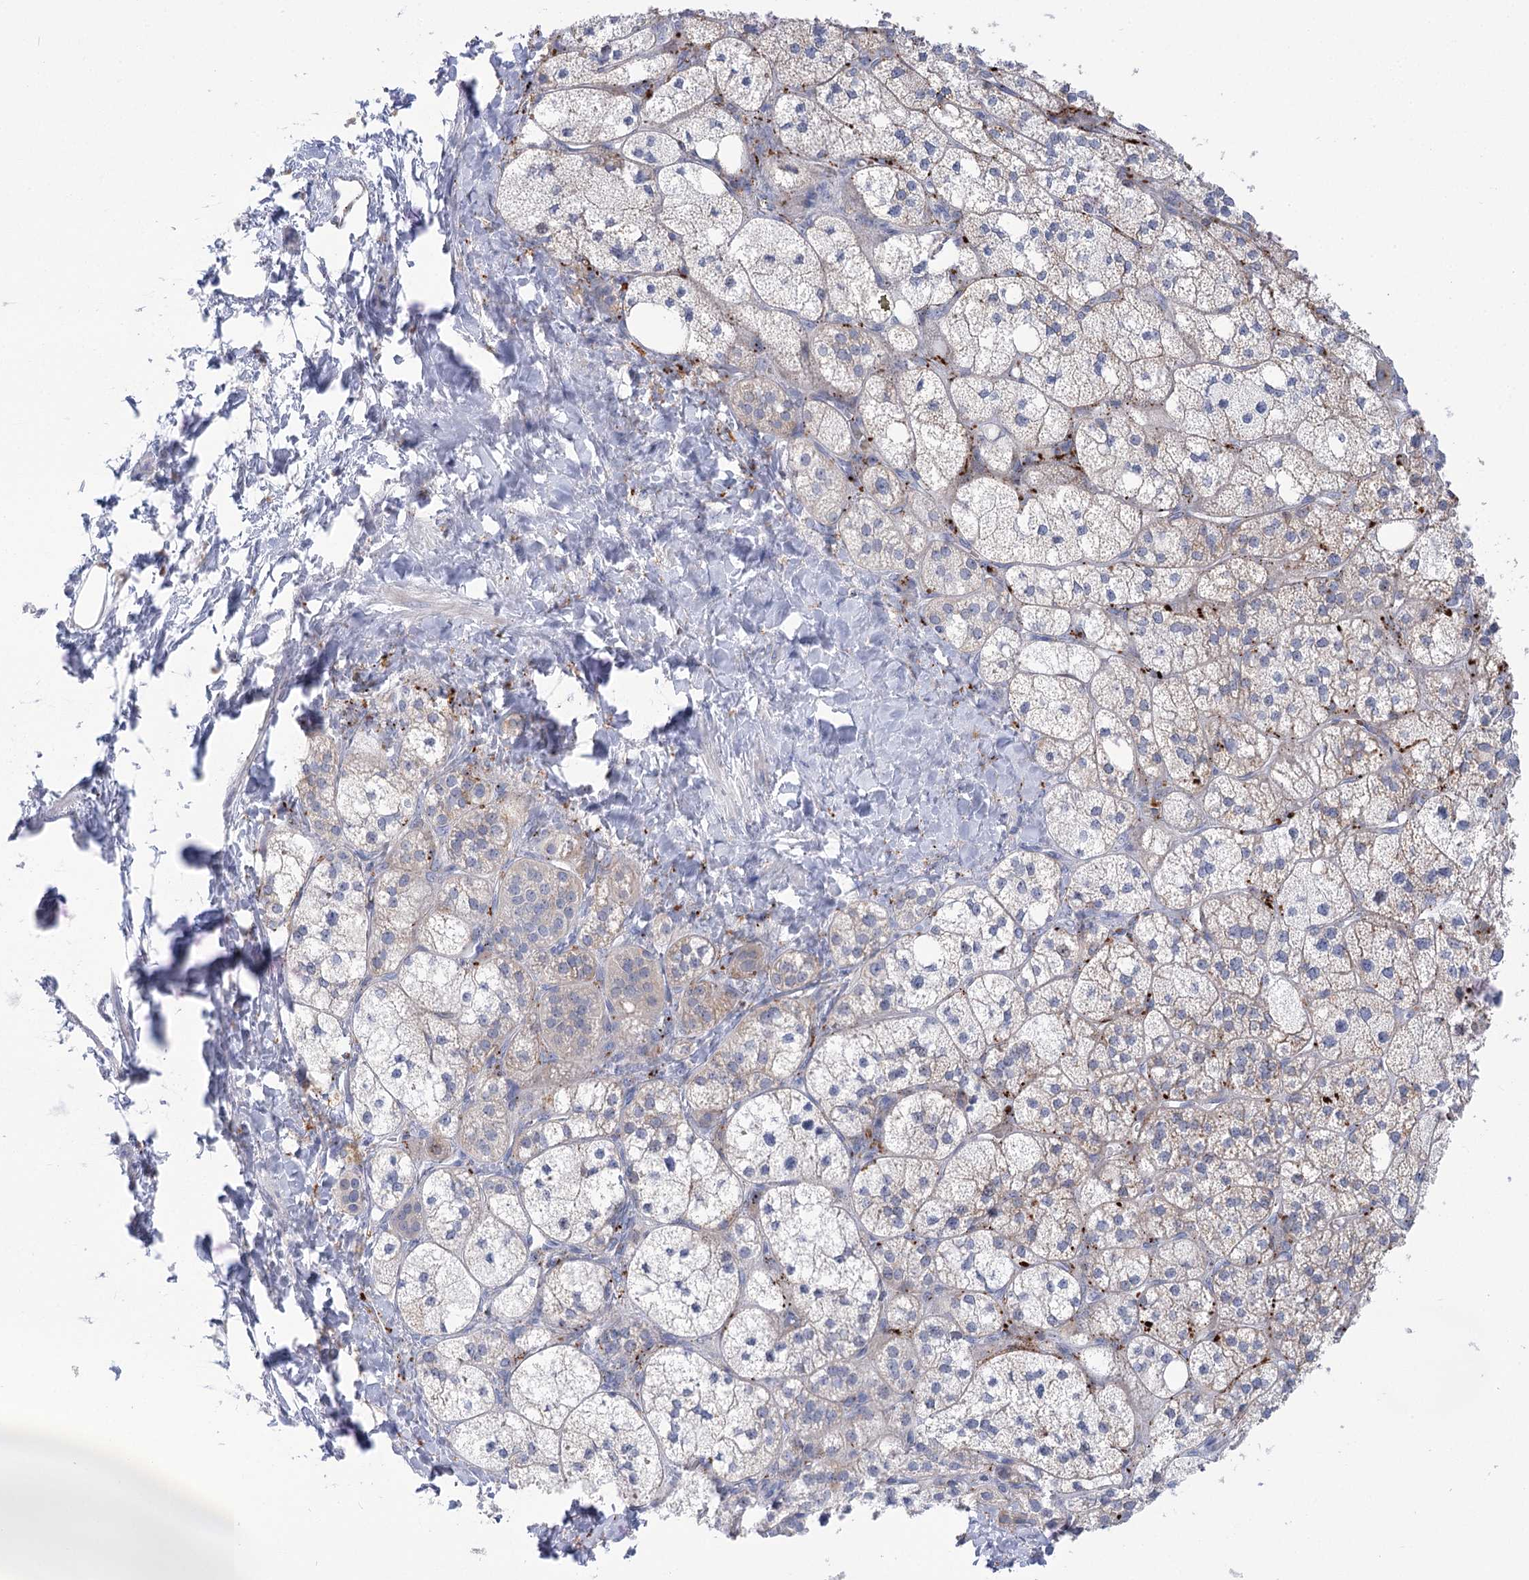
{"staining": {"intensity": "strong", "quantity": "<25%", "location": "cytoplasmic/membranous"}, "tissue": "adrenal gland", "cell_type": "Glandular cells", "image_type": "normal", "snomed": [{"axis": "morphology", "description": "Normal tissue, NOS"}, {"axis": "topography", "description": "Adrenal gland"}], "caption": "Glandular cells reveal medium levels of strong cytoplasmic/membranous positivity in approximately <25% of cells in unremarkable human adrenal gland. The staining was performed using DAB (3,3'-diaminobenzidine), with brown indicating positive protein expression. Nuclei are stained blue with hematoxylin.", "gene": "SIAE", "patient": {"sex": "male", "age": 61}}